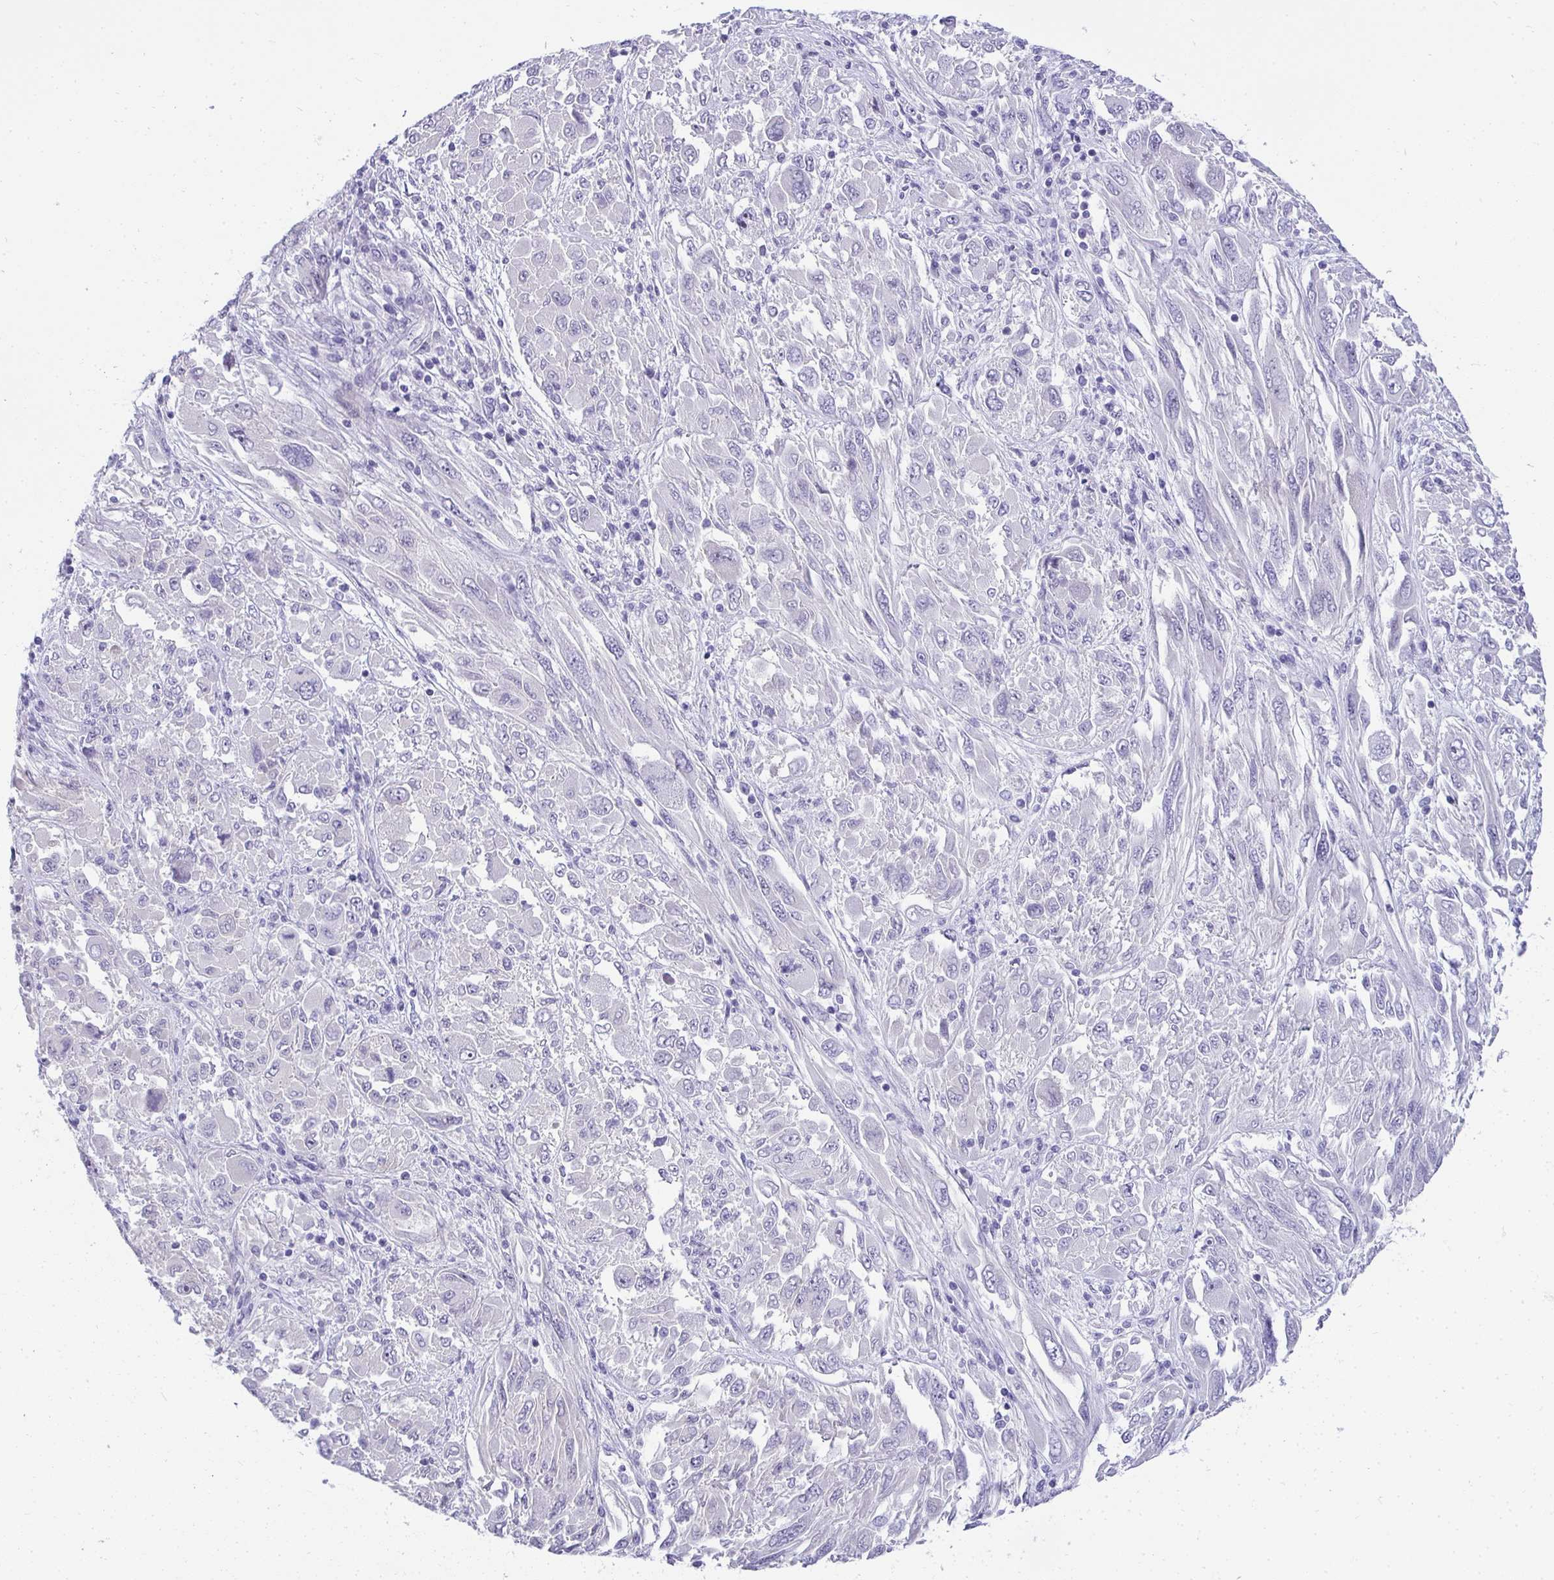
{"staining": {"intensity": "negative", "quantity": "none", "location": "none"}, "tissue": "melanoma", "cell_type": "Tumor cells", "image_type": "cancer", "snomed": [{"axis": "morphology", "description": "Malignant melanoma, NOS"}, {"axis": "topography", "description": "Skin"}], "caption": "Immunohistochemical staining of human malignant melanoma shows no significant positivity in tumor cells. Nuclei are stained in blue.", "gene": "AK5", "patient": {"sex": "female", "age": 91}}